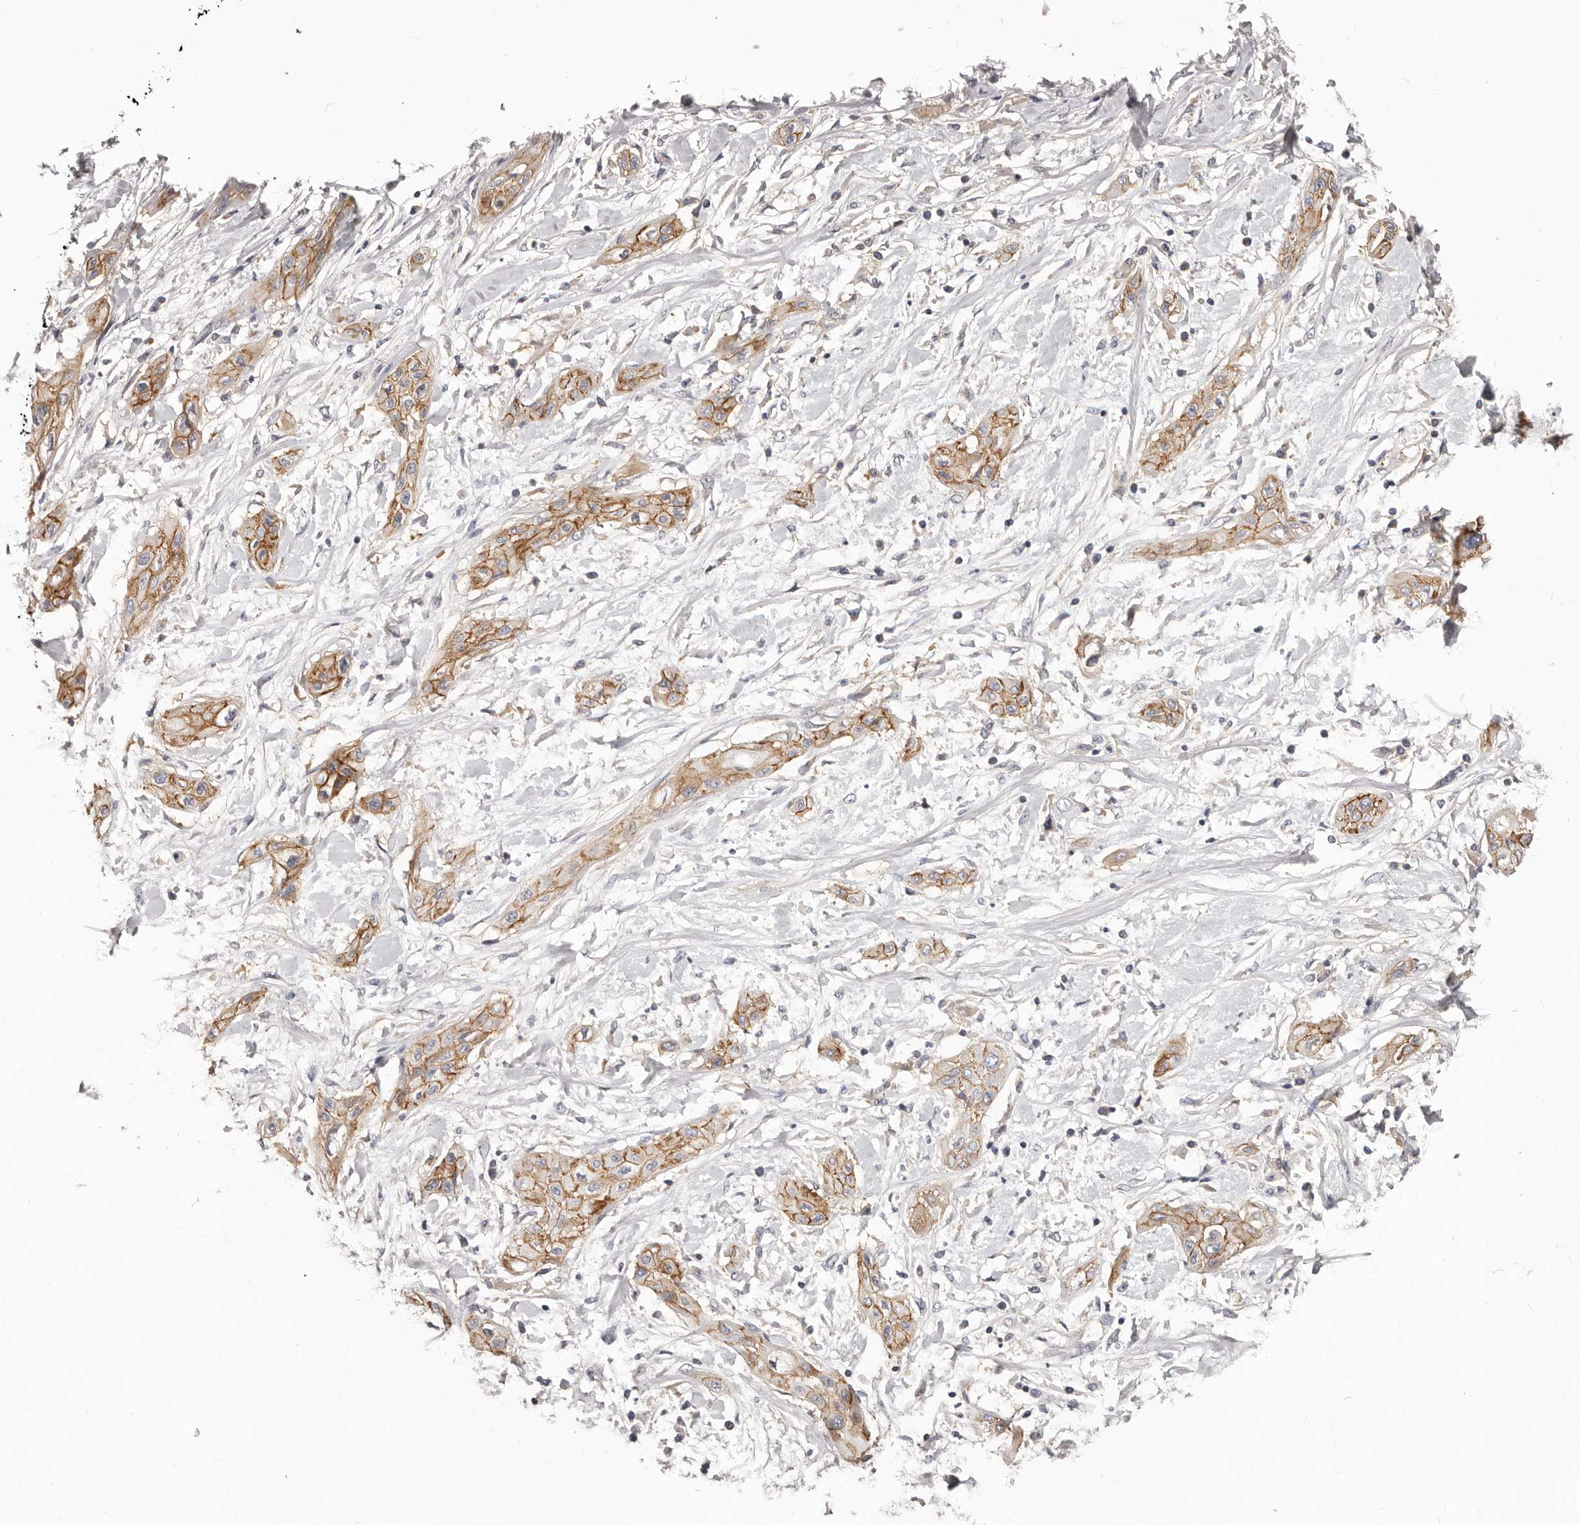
{"staining": {"intensity": "moderate", "quantity": ">75%", "location": "cytoplasmic/membranous"}, "tissue": "lung cancer", "cell_type": "Tumor cells", "image_type": "cancer", "snomed": [{"axis": "morphology", "description": "Squamous cell carcinoma, NOS"}, {"axis": "topography", "description": "Lung"}], "caption": "Human lung squamous cell carcinoma stained with a brown dye displays moderate cytoplasmic/membranous positive expression in approximately >75% of tumor cells.", "gene": "DMRT2", "patient": {"sex": "female", "age": 47}}